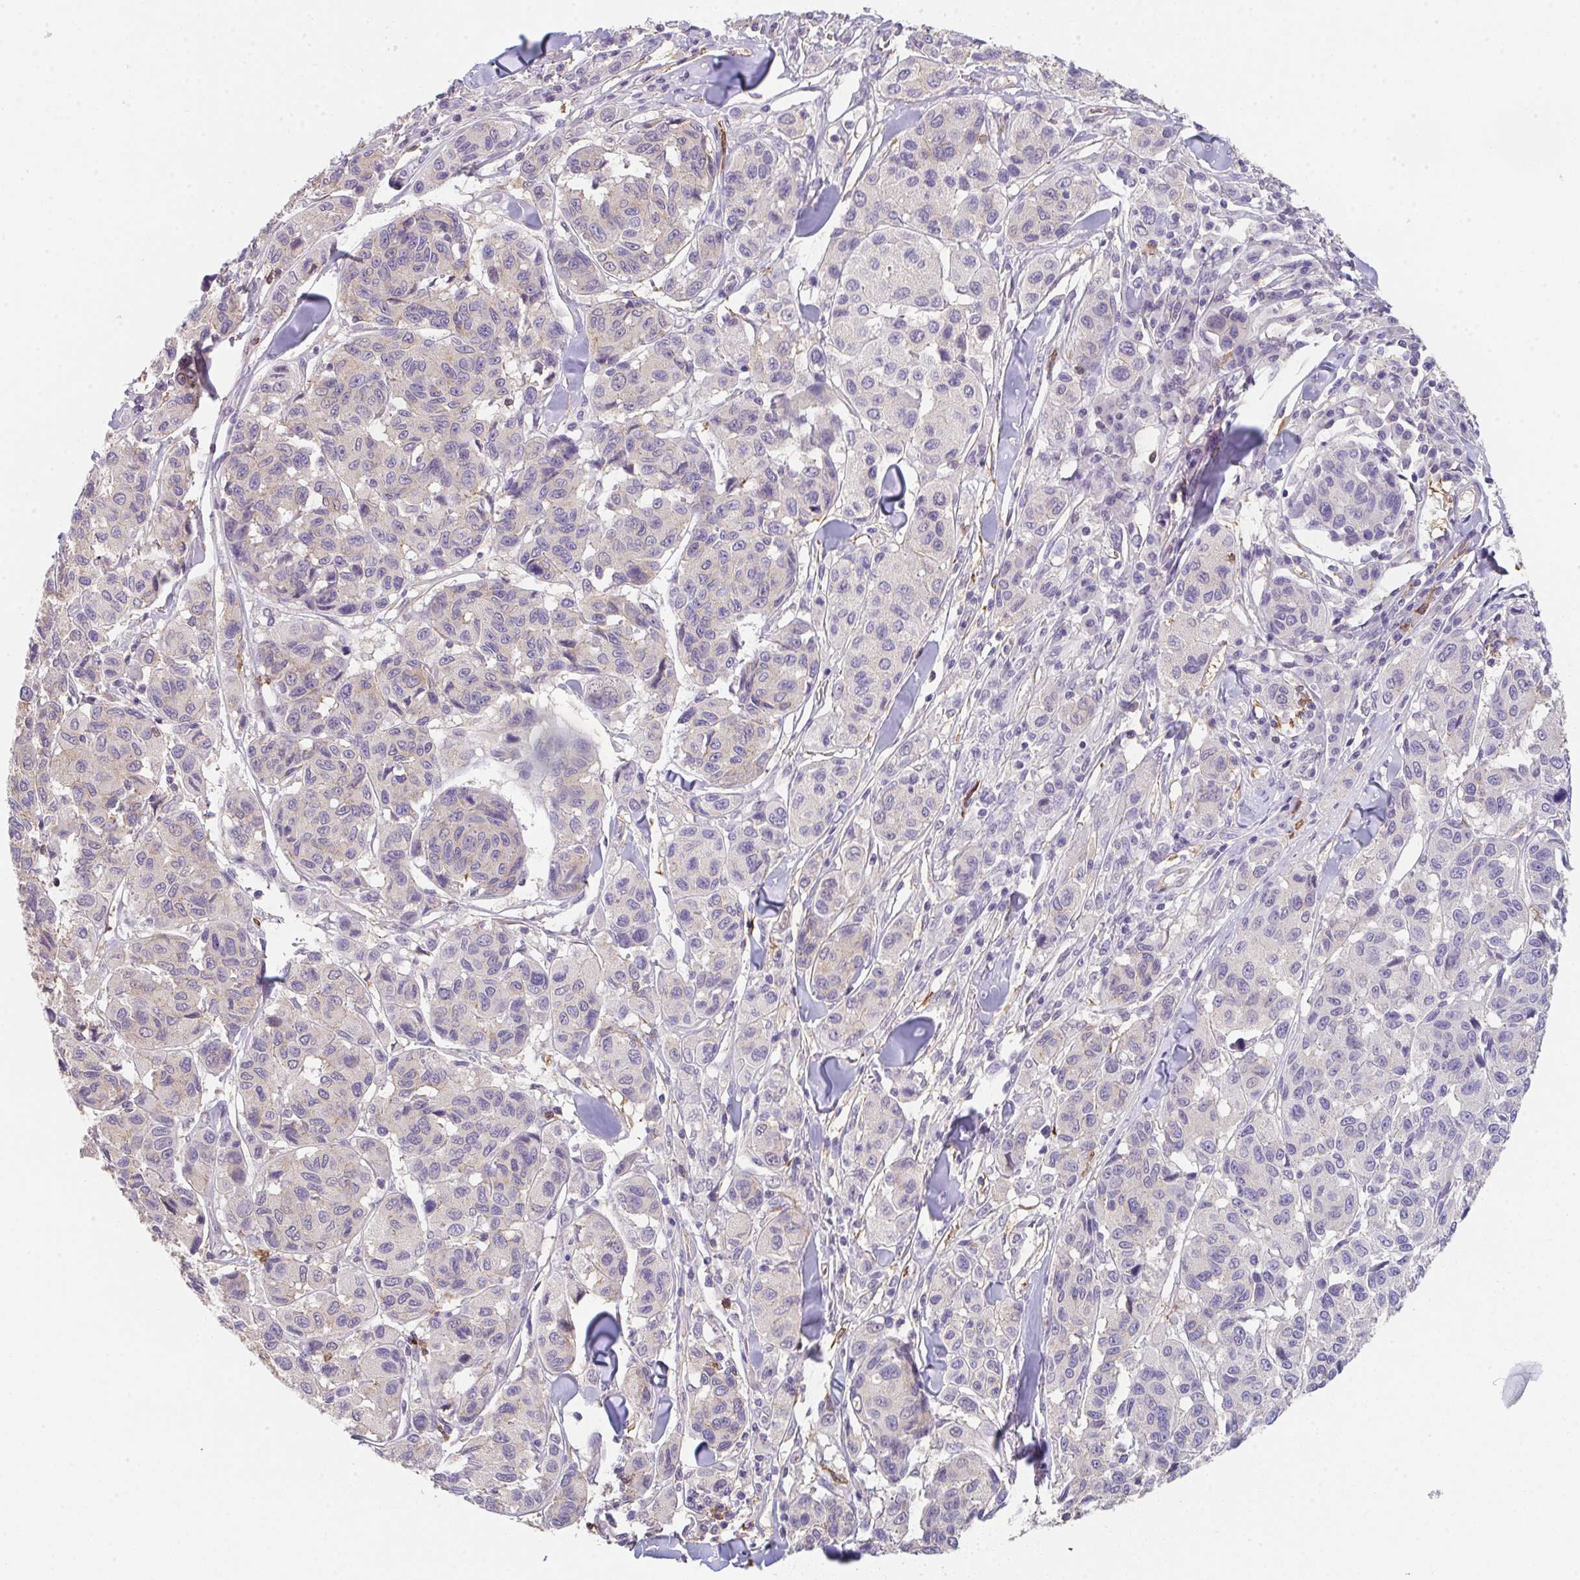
{"staining": {"intensity": "negative", "quantity": "none", "location": "none"}, "tissue": "melanoma", "cell_type": "Tumor cells", "image_type": "cancer", "snomed": [{"axis": "morphology", "description": "Malignant melanoma, NOS"}, {"axis": "topography", "description": "Skin"}], "caption": "Immunohistochemical staining of human melanoma shows no significant staining in tumor cells.", "gene": "DBN1", "patient": {"sex": "female", "age": 66}}